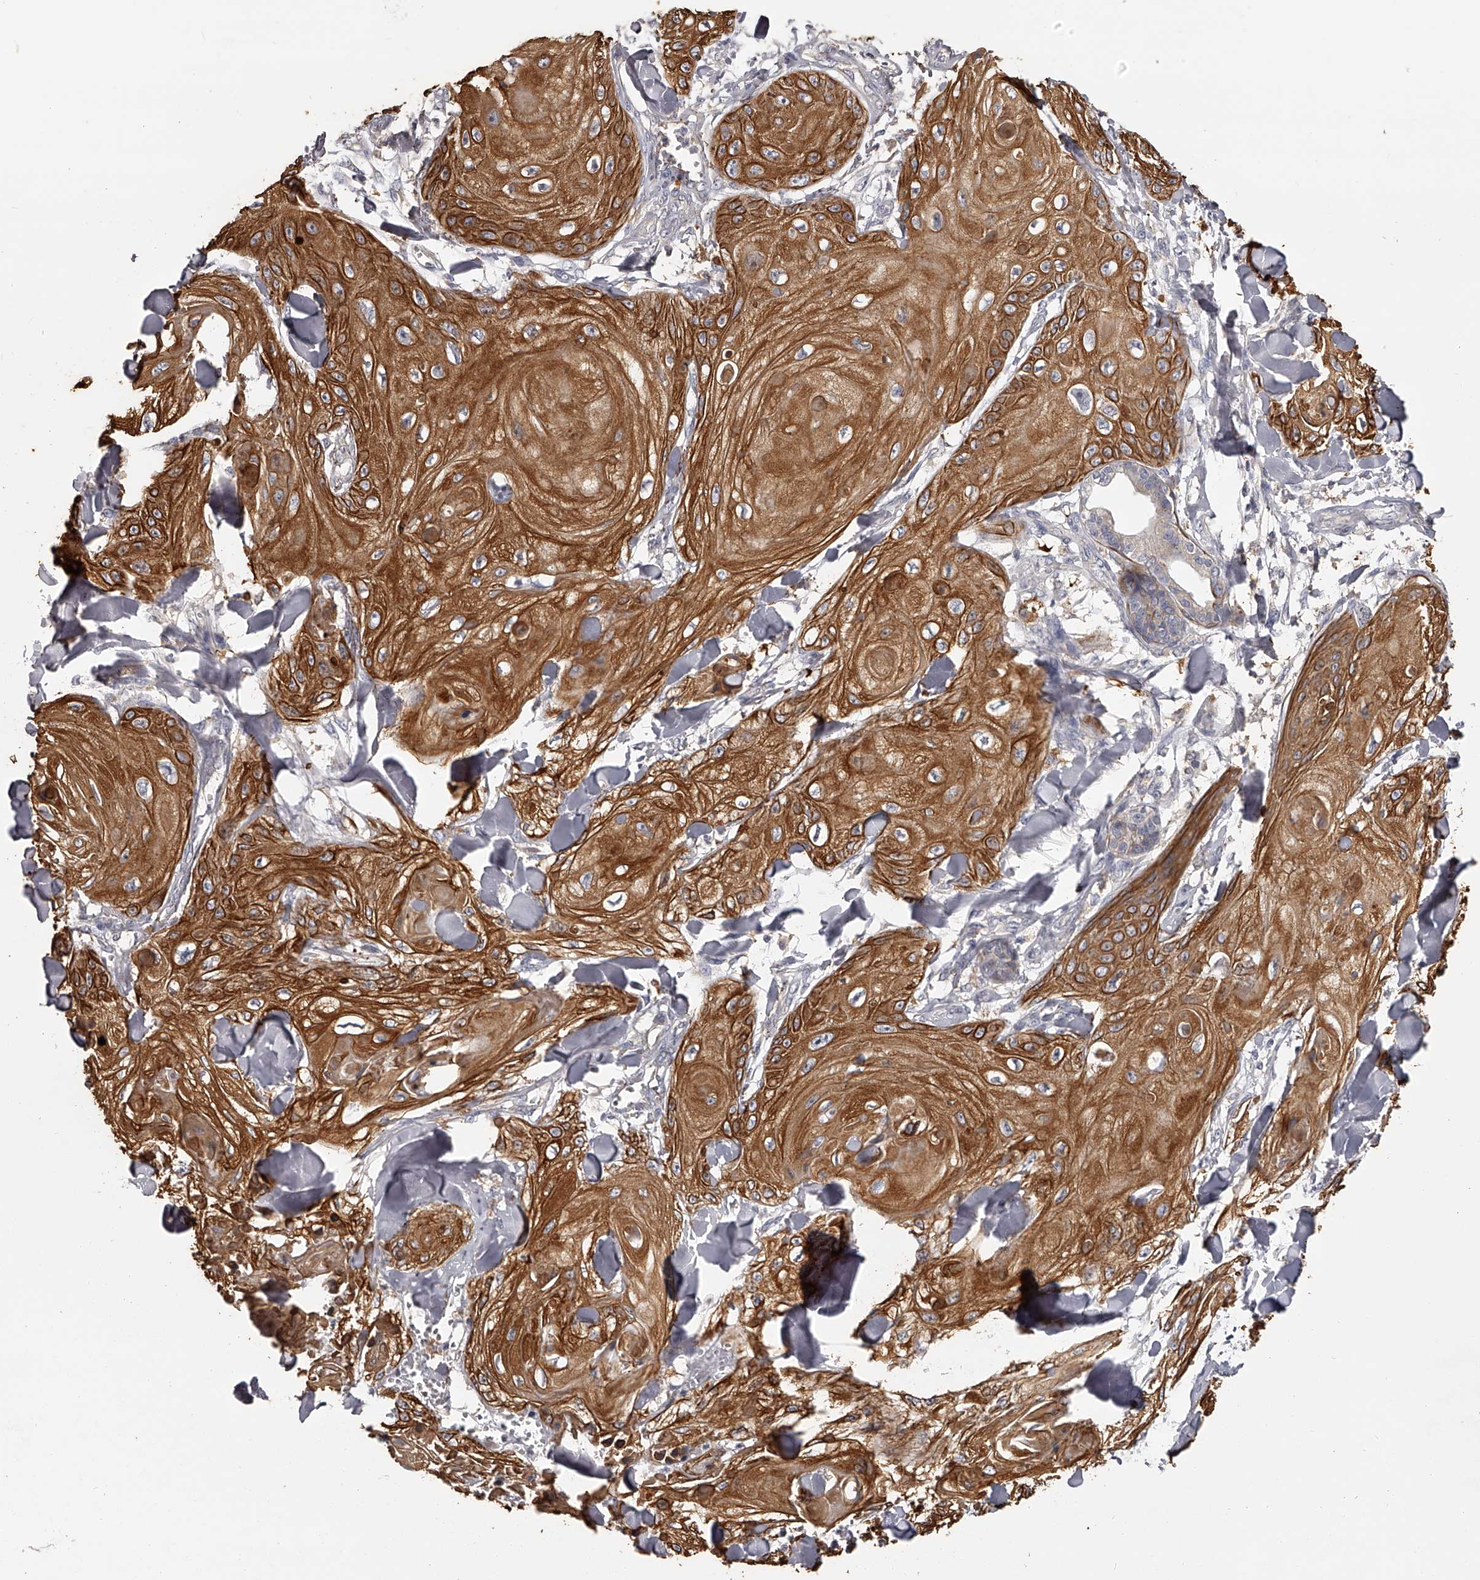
{"staining": {"intensity": "strong", "quantity": ">75%", "location": "cytoplasmic/membranous"}, "tissue": "skin cancer", "cell_type": "Tumor cells", "image_type": "cancer", "snomed": [{"axis": "morphology", "description": "Squamous cell carcinoma, NOS"}, {"axis": "topography", "description": "Skin"}], "caption": "A high-resolution image shows immunohistochemistry staining of skin cancer, which exhibits strong cytoplasmic/membranous staining in approximately >75% of tumor cells.", "gene": "TNN", "patient": {"sex": "male", "age": 74}}